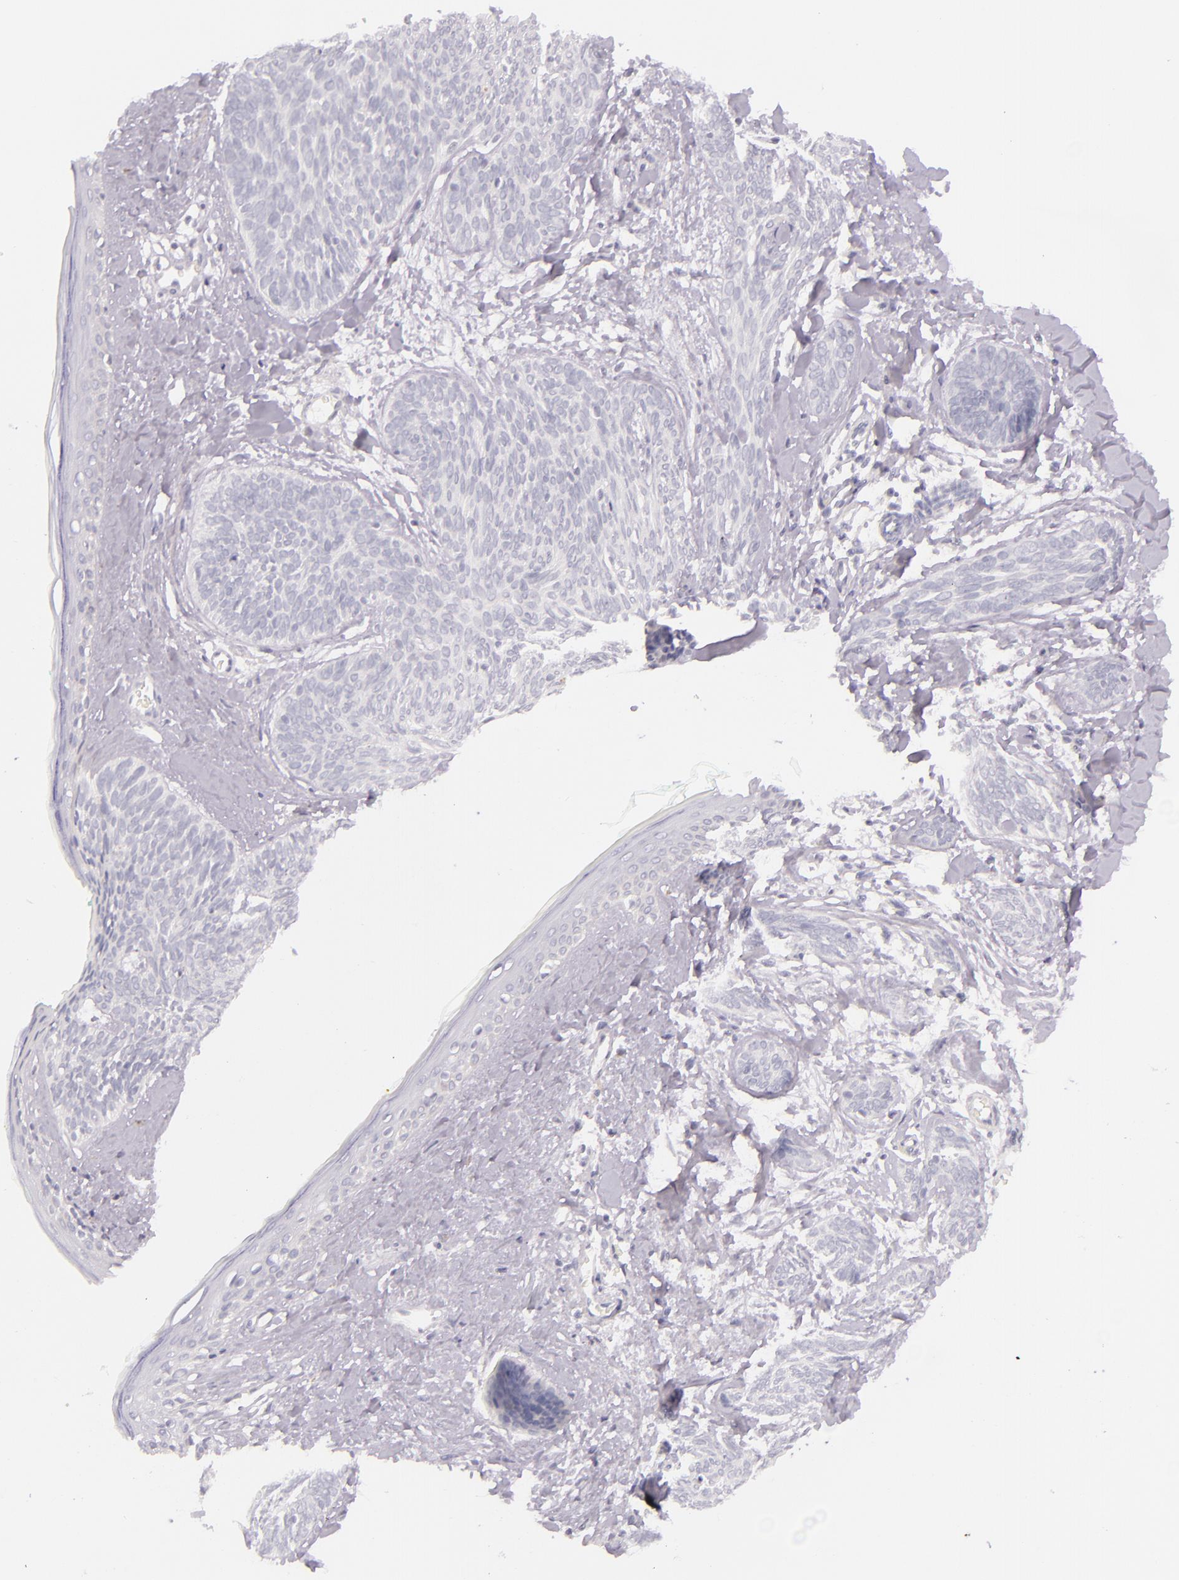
{"staining": {"intensity": "negative", "quantity": "none", "location": "none"}, "tissue": "skin cancer", "cell_type": "Tumor cells", "image_type": "cancer", "snomed": [{"axis": "morphology", "description": "Basal cell carcinoma"}, {"axis": "topography", "description": "Skin"}], "caption": "IHC image of skin cancer (basal cell carcinoma) stained for a protein (brown), which displays no positivity in tumor cells. Brightfield microscopy of immunohistochemistry stained with DAB (3,3'-diaminobenzidine) (brown) and hematoxylin (blue), captured at high magnification.", "gene": "CBS", "patient": {"sex": "female", "age": 81}}